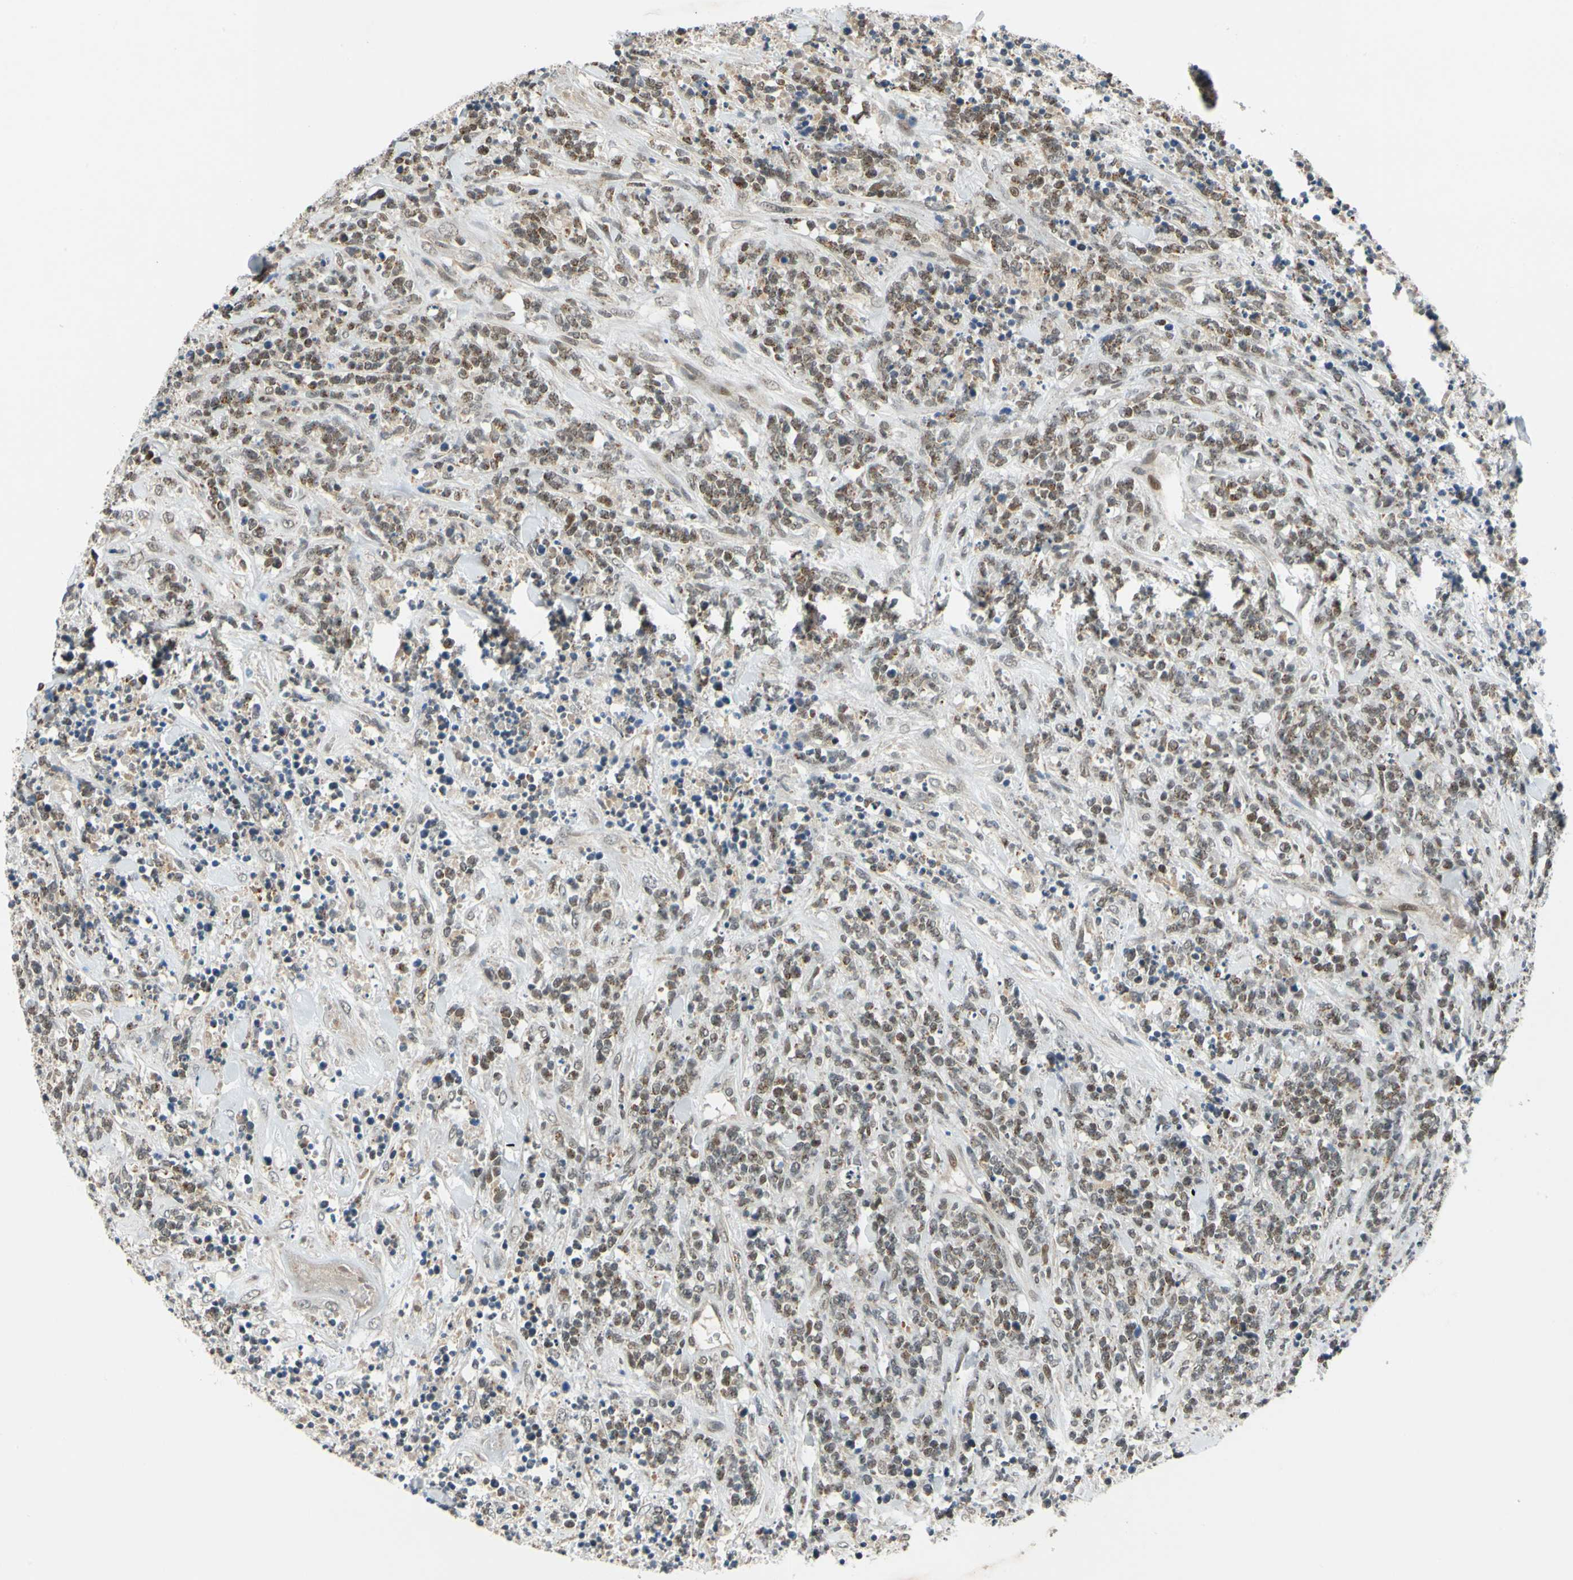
{"staining": {"intensity": "moderate", "quantity": ">75%", "location": "nuclear"}, "tissue": "lymphoma", "cell_type": "Tumor cells", "image_type": "cancer", "snomed": [{"axis": "morphology", "description": "Malignant lymphoma, non-Hodgkin's type, High grade"}, {"axis": "topography", "description": "Soft tissue"}], "caption": "This micrograph exhibits IHC staining of human lymphoma, with medium moderate nuclear staining in approximately >75% of tumor cells.", "gene": "POGZ", "patient": {"sex": "male", "age": 18}}